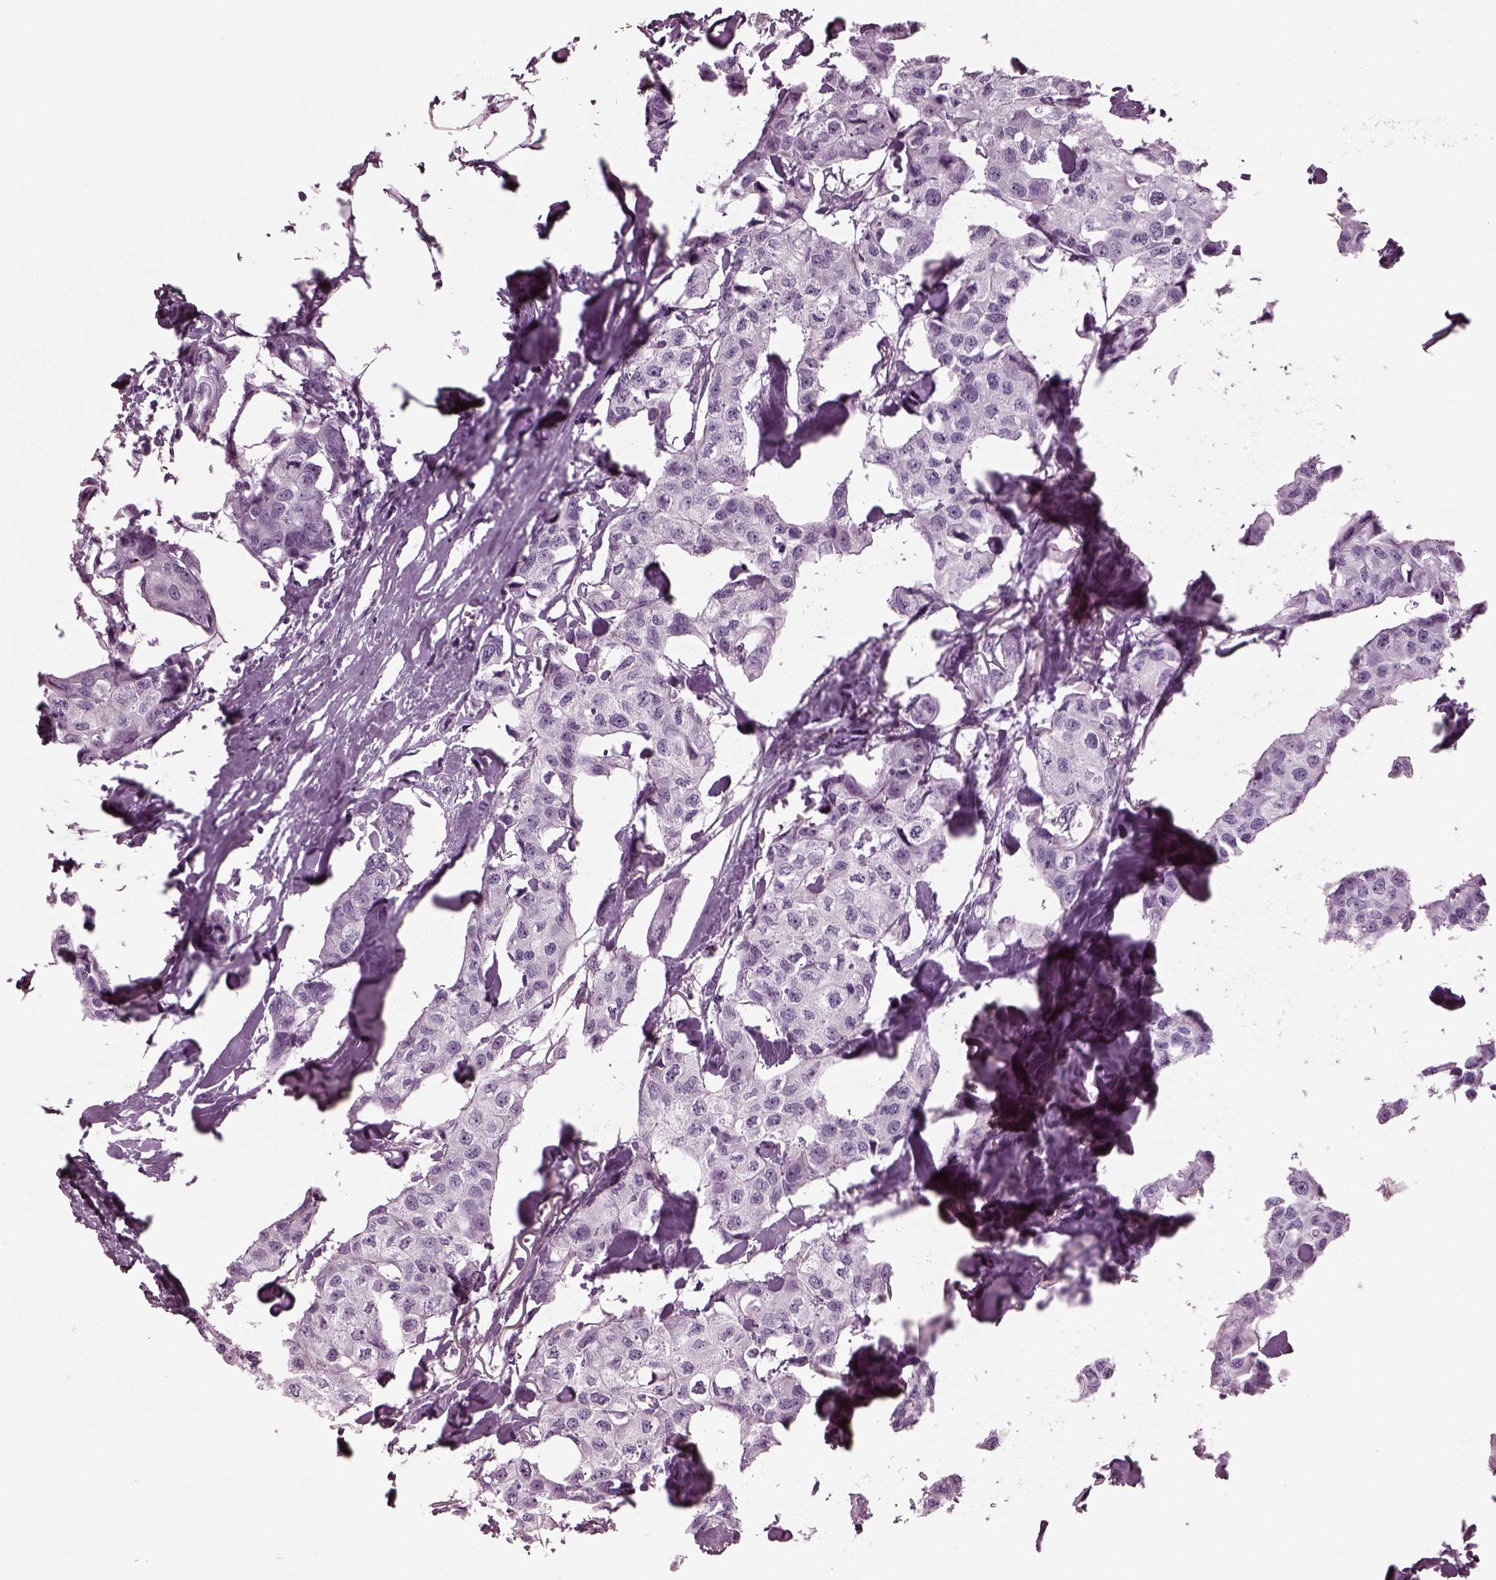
{"staining": {"intensity": "negative", "quantity": "none", "location": "none"}, "tissue": "breast cancer", "cell_type": "Tumor cells", "image_type": "cancer", "snomed": [{"axis": "morphology", "description": "Duct carcinoma"}, {"axis": "topography", "description": "Breast"}], "caption": "High power microscopy micrograph of an immunohistochemistry (IHC) micrograph of infiltrating ductal carcinoma (breast), revealing no significant positivity in tumor cells.", "gene": "DPYSL5", "patient": {"sex": "female", "age": 80}}